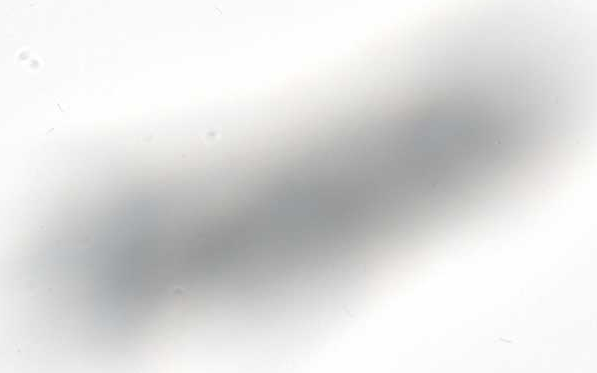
{"staining": {"intensity": "moderate", "quantity": ">75%", "location": "nuclear"}, "tissue": "nasopharynx", "cell_type": "Respiratory epithelial cells", "image_type": "normal", "snomed": [{"axis": "morphology", "description": "Normal tissue, NOS"}, {"axis": "morphology", "description": "Inflammation, NOS"}, {"axis": "morphology", "description": "Malignant melanoma, Metastatic site"}, {"axis": "topography", "description": "Nasopharynx"}], "caption": "Immunohistochemistry (DAB) staining of unremarkable nasopharynx shows moderate nuclear protein positivity in approximately >75% of respiratory epithelial cells. (DAB (3,3'-diaminobenzidine) = brown stain, brightfield microscopy at high magnification).", "gene": "PLEKHN1", "patient": {"sex": "male", "age": 70}}